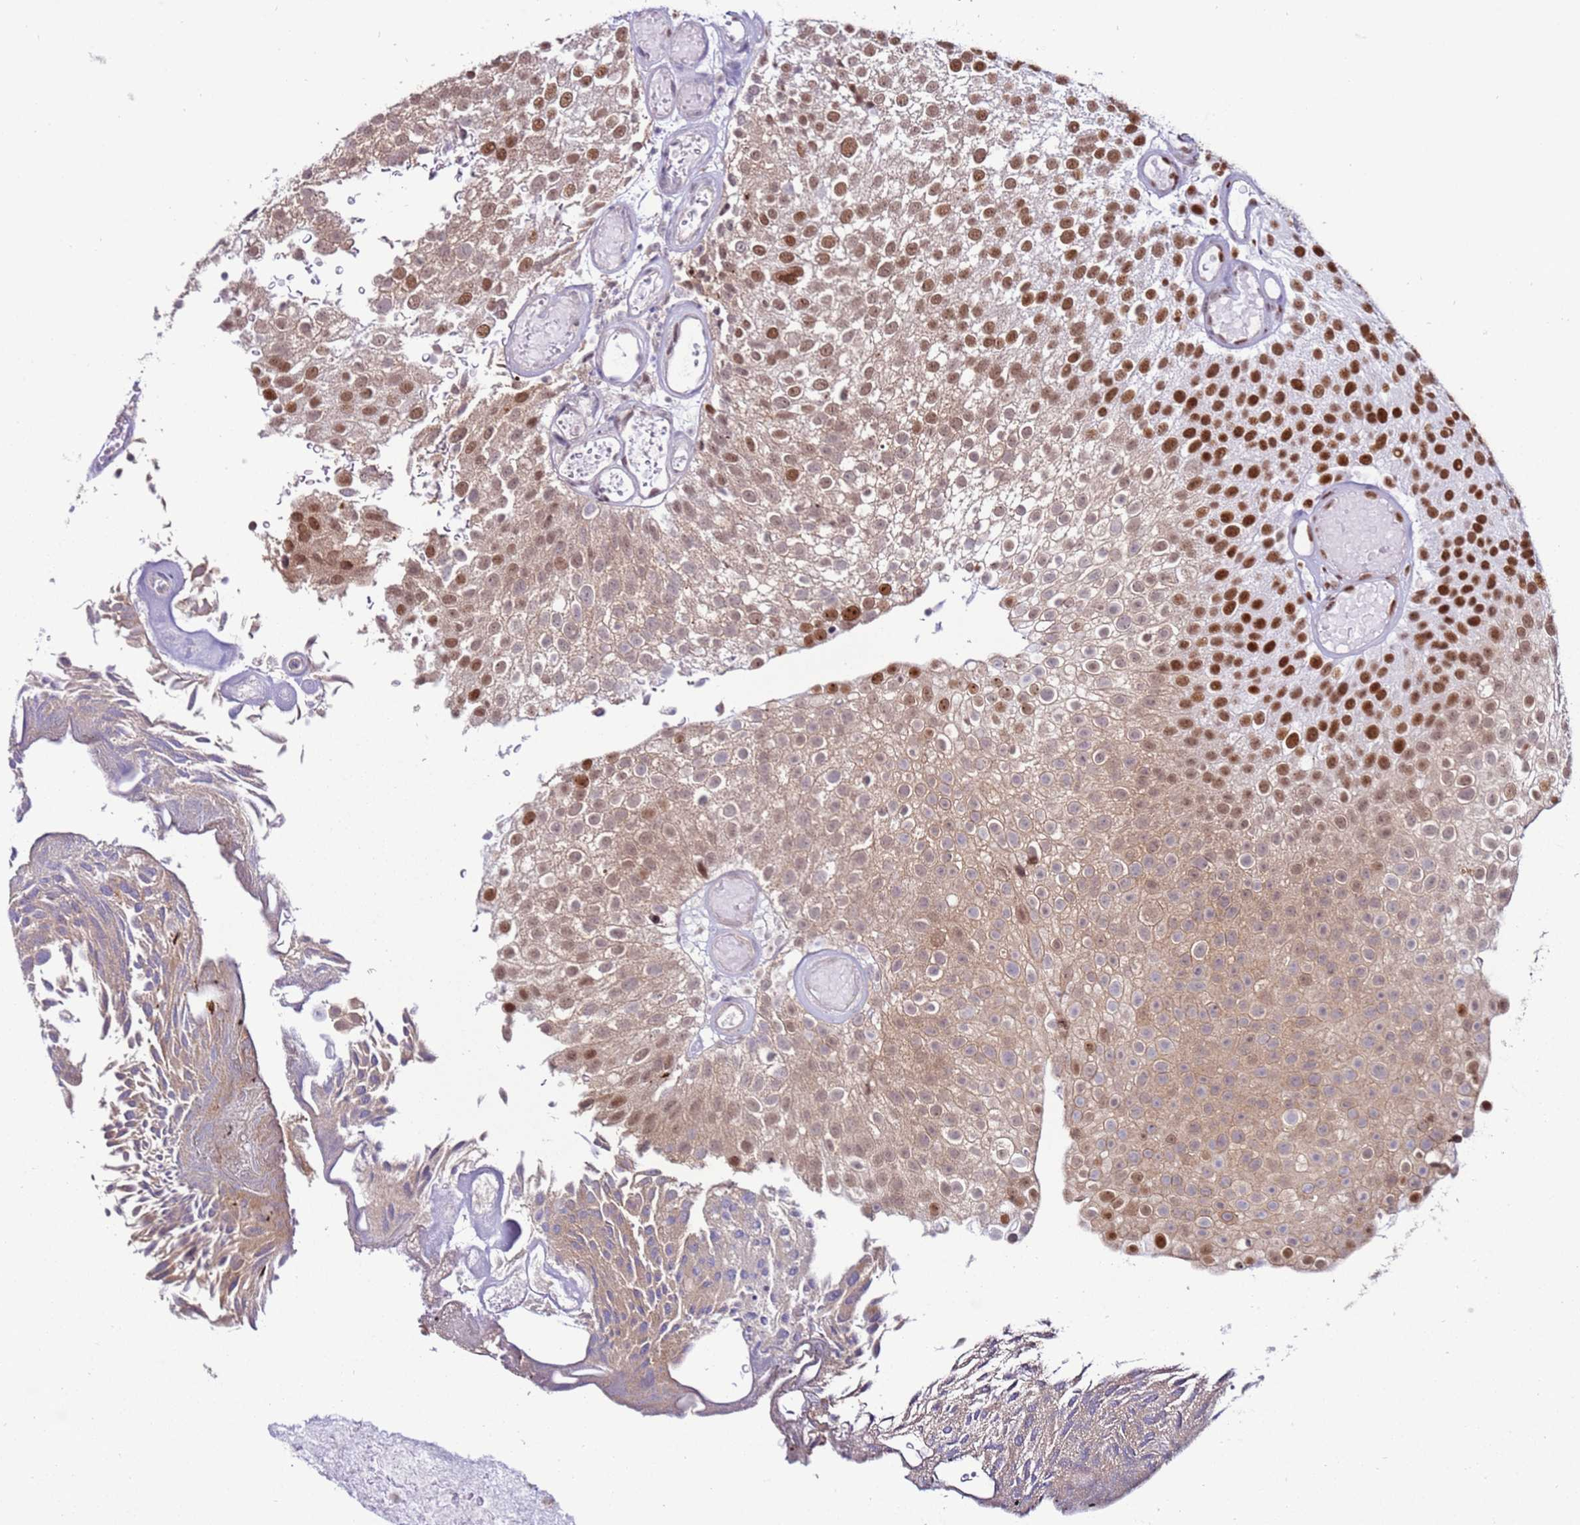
{"staining": {"intensity": "strong", "quantity": ">75%", "location": "cytoplasmic/membranous,nuclear"}, "tissue": "urothelial cancer", "cell_type": "Tumor cells", "image_type": "cancer", "snomed": [{"axis": "morphology", "description": "Urothelial carcinoma, Low grade"}, {"axis": "topography", "description": "Urinary bladder"}], "caption": "Immunohistochemical staining of human urothelial cancer demonstrates strong cytoplasmic/membranous and nuclear protein expression in approximately >75% of tumor cells. (brown staining indicates protein expression, while blue staining denotes nuclei).", "gene": "KPNA4", "patient": {"sex": "male", "age": 78}}